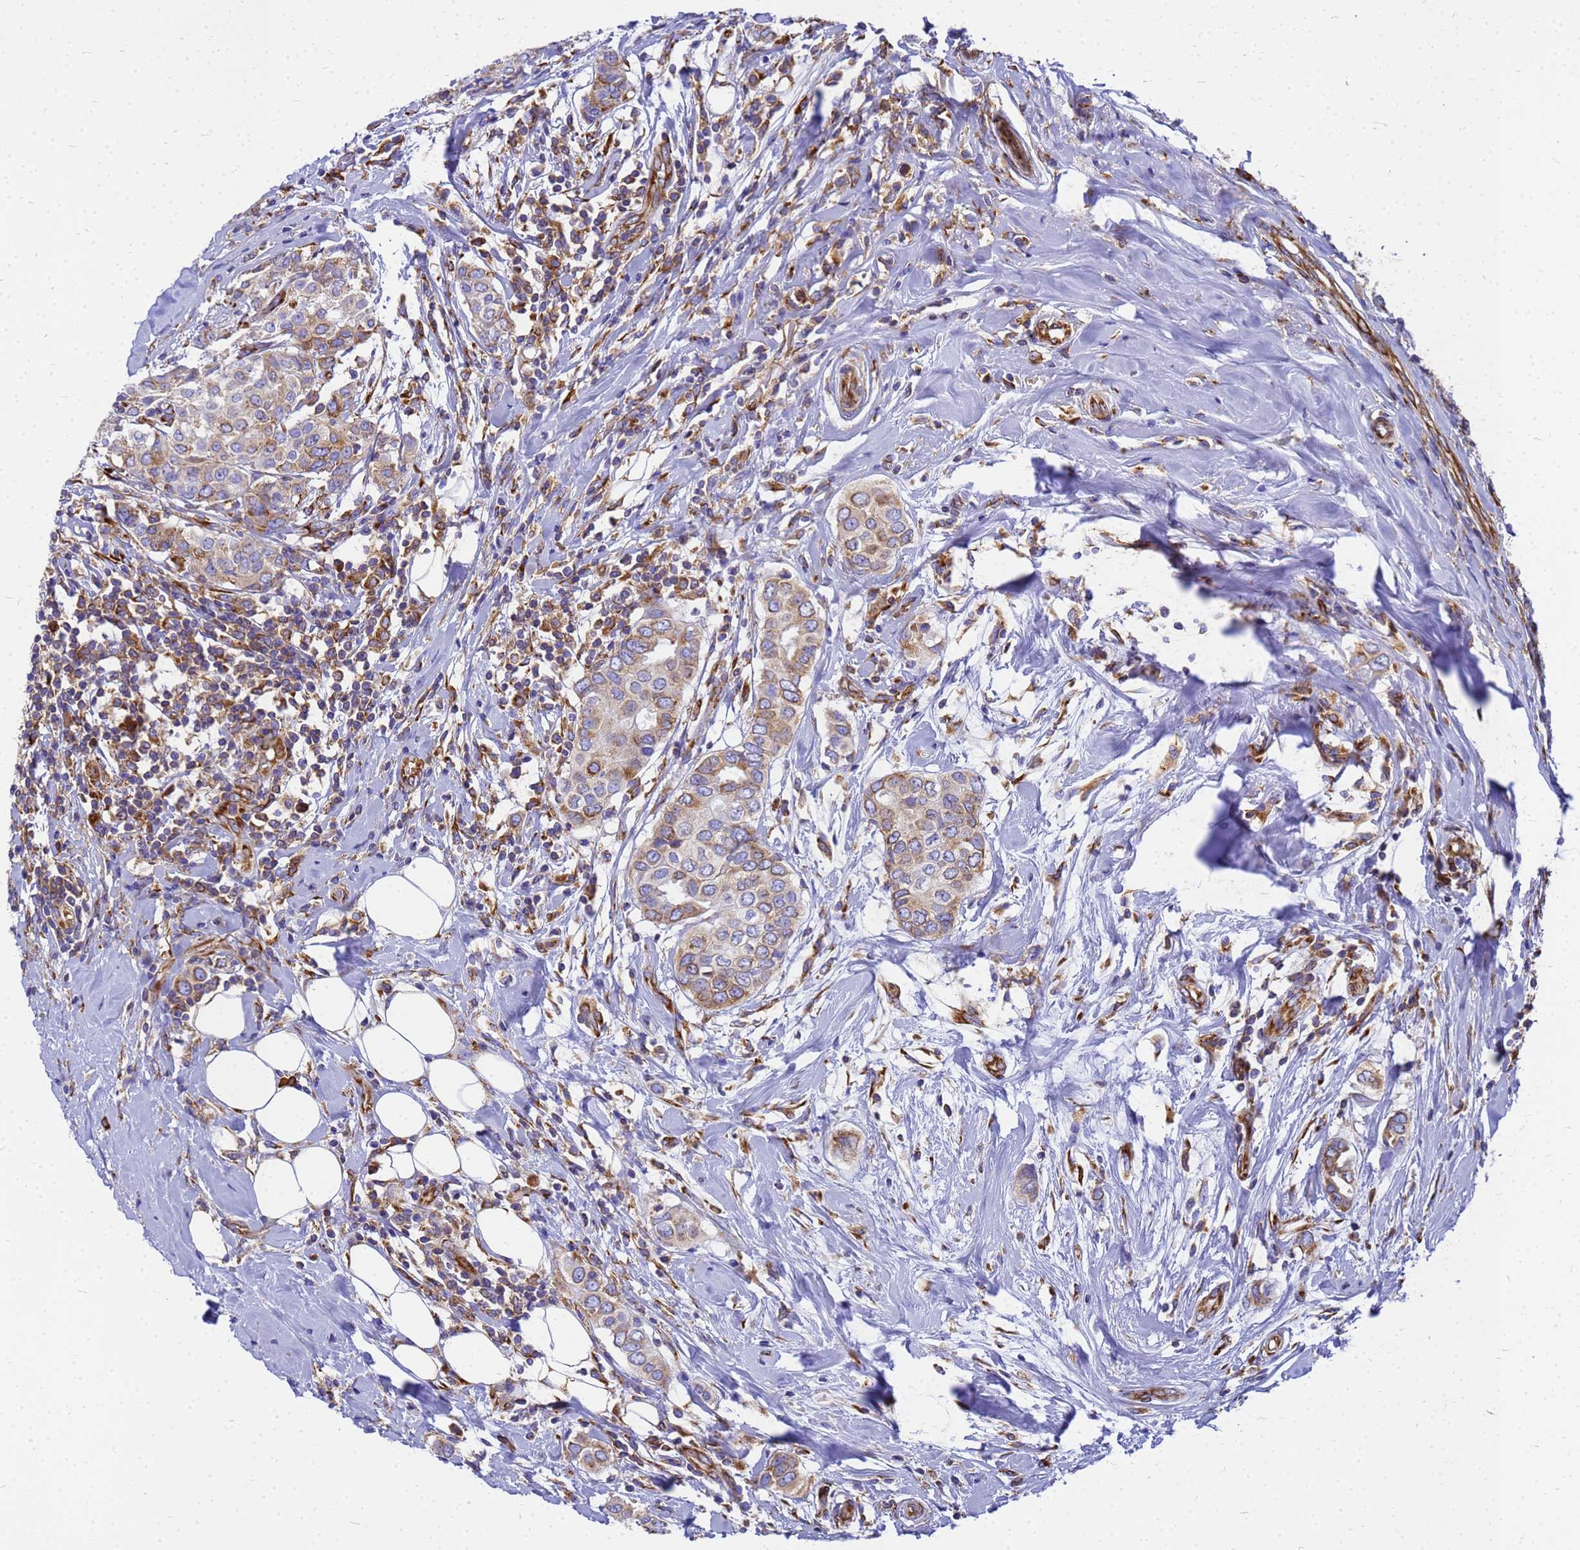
{"staining": {"intensity": "moderate", "quantity": "<25%", "location": "cytoplasmic/membranous"}, "tissue": "breast cancer", "cell_type": "Tumor cells", "image_type": "cancer", "snomed": [{"axis": "morphology", "description": "Lobular carcinoma"}, {"axis": "topography", "description": "Breast"}], "caption": "Protein analysis of breast cancer (lobular carcinoma) tissue reveals moderate cytoplasmic/membranous positivity in about <25% of tumor cells.", "gene": "EEF1D", "patient": {"sex": "female", "age": 51}}